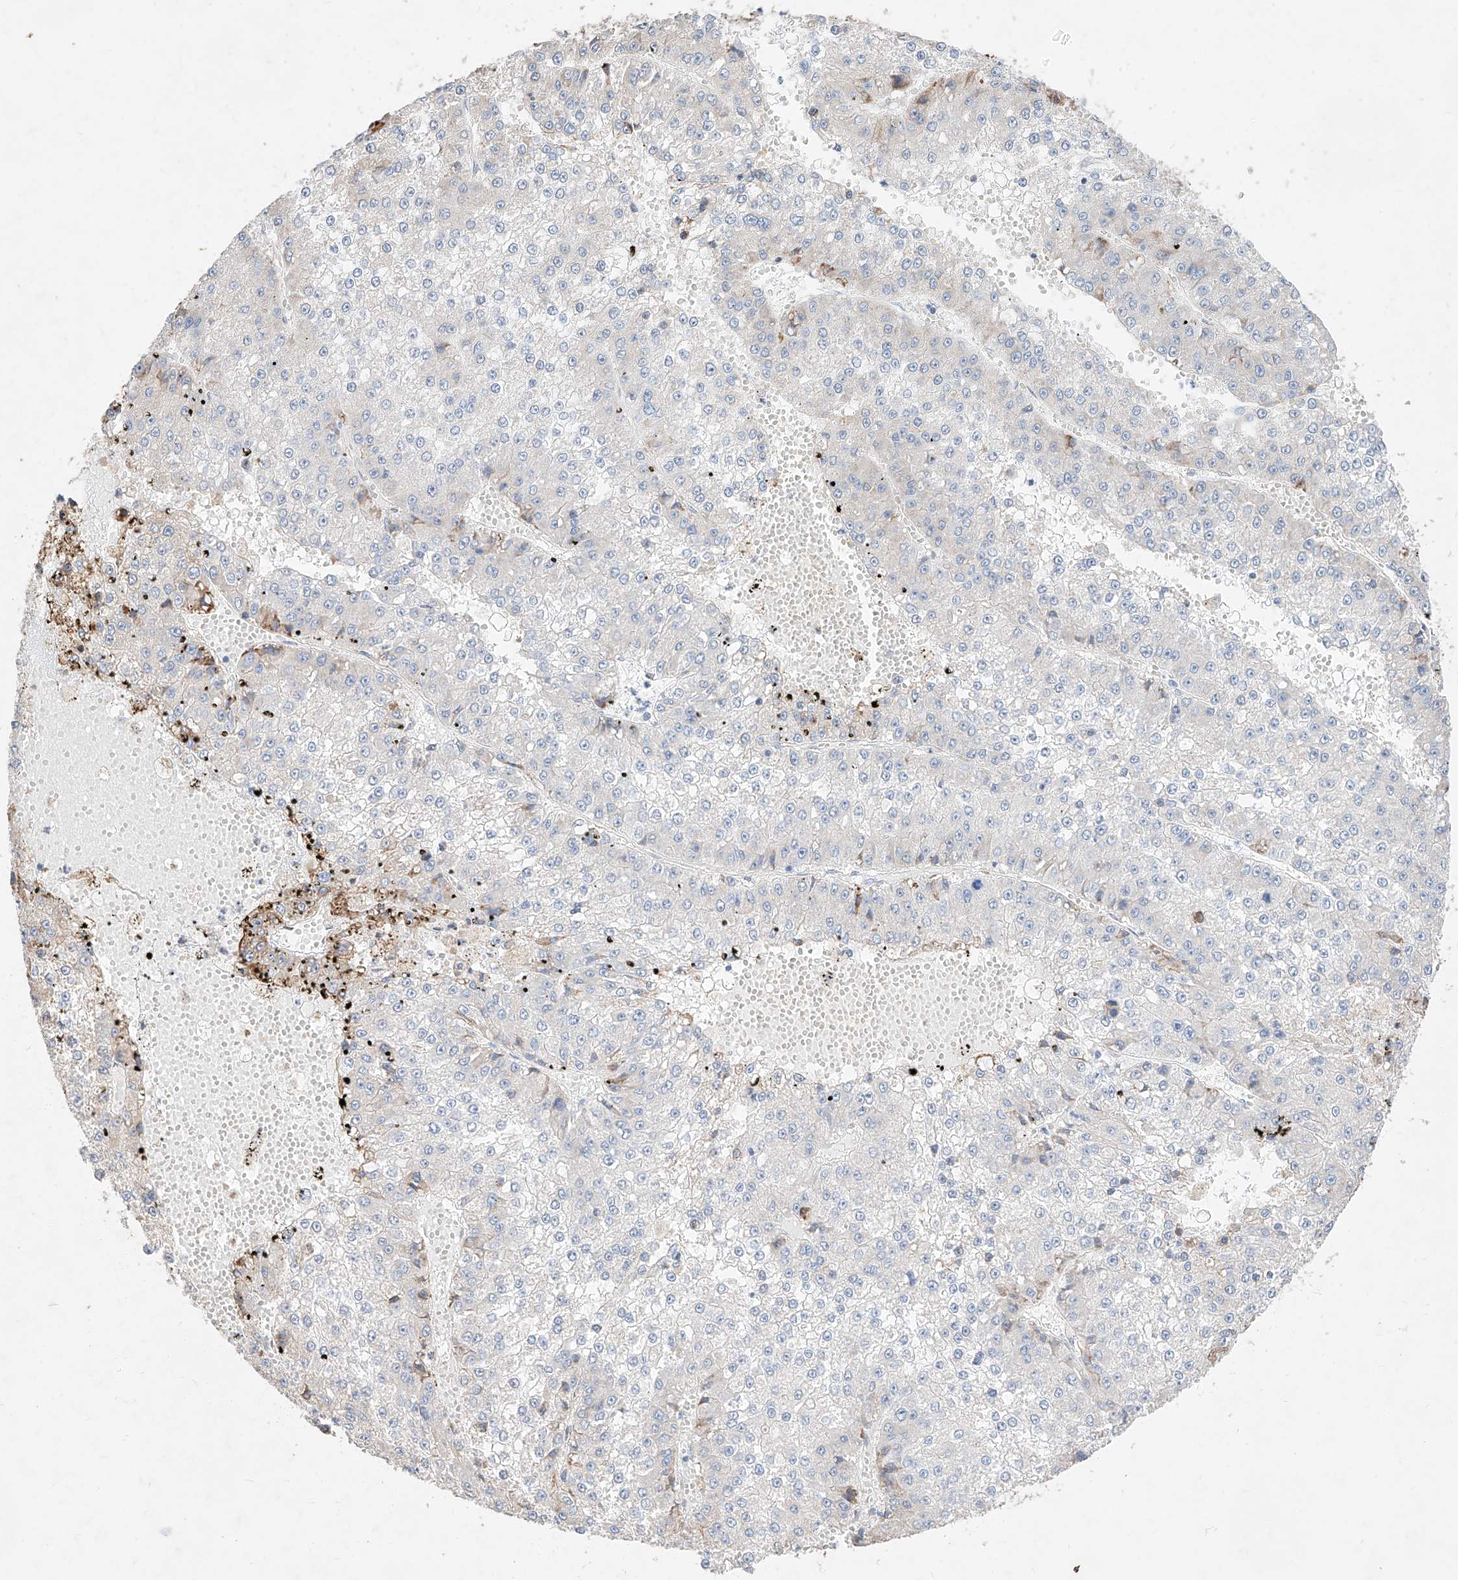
{"staining": {"intensity": "negative", "quantity": "none", "location": "none"}, "tissue": "liver cancer", "cell_type": "Tumor cells", "image_type": "cancer", "snomed": [{"axis": "morphology", "description": "Carcinoma, Hepatocellular, NOS"}, {"axis": "topography", "description": "Liver"}], "caption": "The image exhibits no significant positivity in tumor cells of liver cancer (hepatocellular carcinoma).", "gene": "ATP9B", "patient": {"sex": "female", "age": 73}}